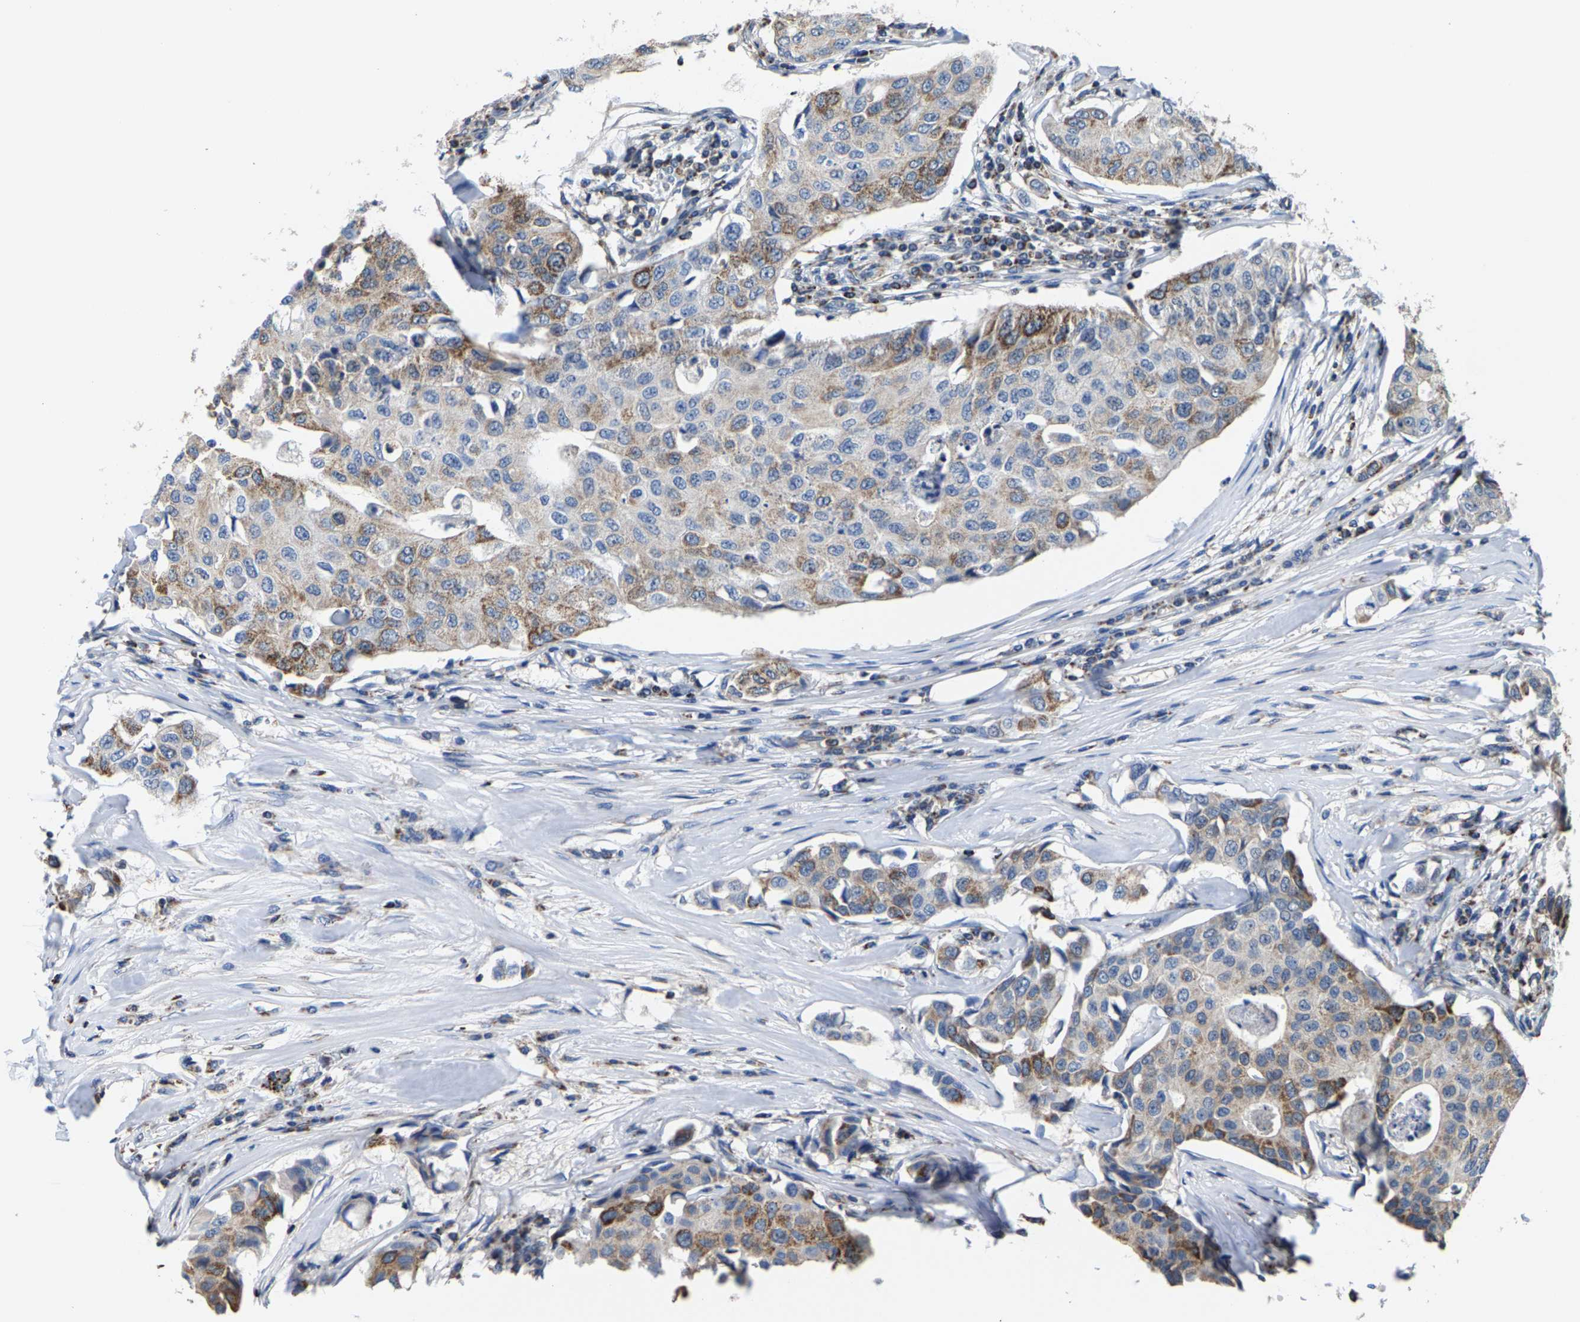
{"staining": {"intensity": "moderate", "quantity": "25%-75%", "location": "cytoplasmic/membranous"}, "tissue": "breast cancer", "cell_type": "Tumor cells", "image_type": "cancer", "snomed": [{"axis": "morphology", "description": "Duct carcinoma"}, {"axis": "topography", "description": "Breast"}], "caption": "About 25%-75% of tumor cells in invasive ductal carcinoma (breast) display moderate cytoplasmic/membranous protein expression as visualized by brown immunohistochemical staining.", "gene": "SHMT2", "patient": {"sex": "female", "age": 80}}